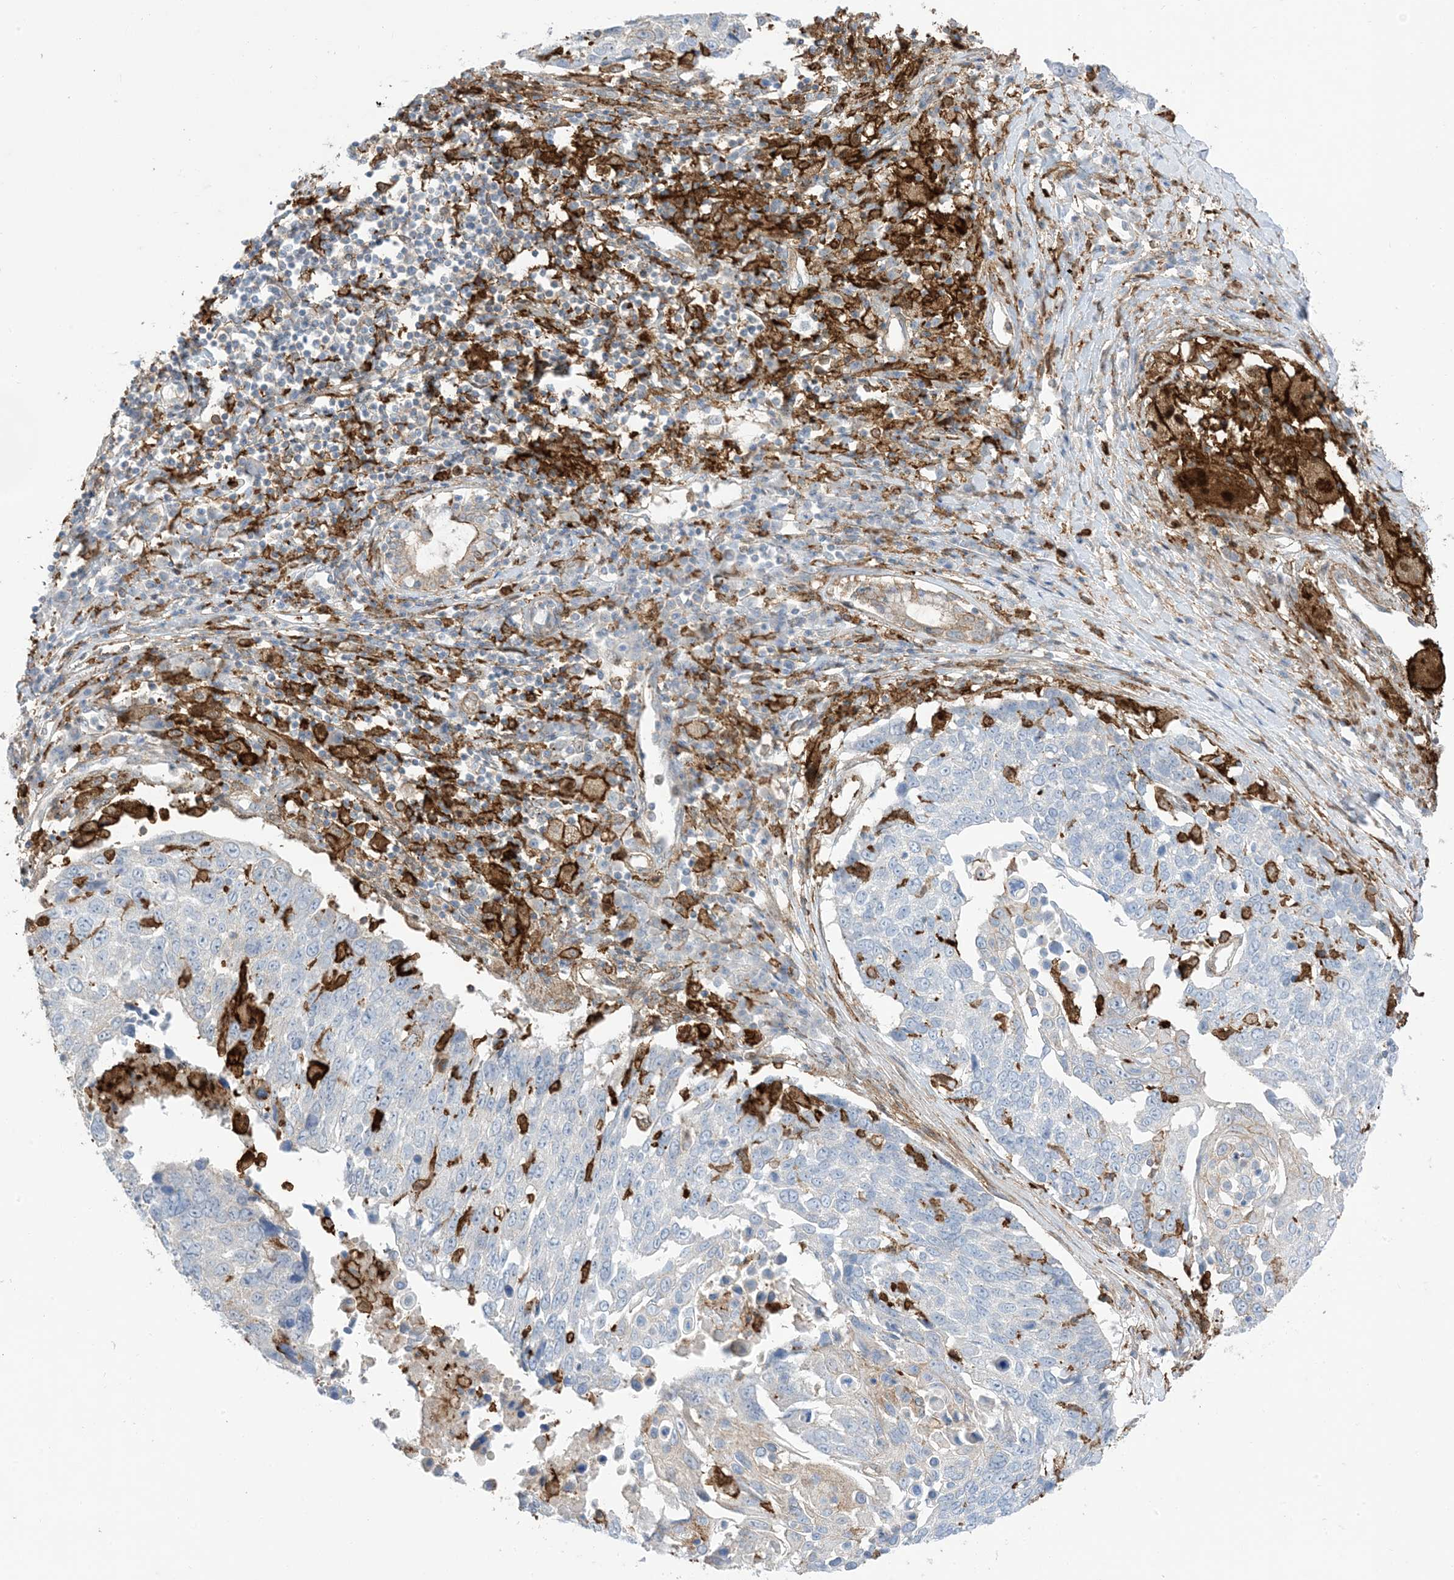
{"staining": {"intensity": "negative", "quantity": "none", "location": "none"}, "tissue": "lung cancer", "cell_type": "Tumor cells", "image_type": "cancer", "snomed": [{"axis": "morphology", "description": "Squamous cell carcinoma, NOS"}, {"axis": "topography", "description": "Lung"}], "caption": "An immunohistochemistry photomicrograph of lung cancer (squamous cell carcinoma) is shown. There is no staining in tumor cells of lung cancer (squamous cell carcinoma). The staining was performed using DAB to visualize the protein expression in brown, while the nuclei were stained in blue with hematoxylin (Magnification: 20x).", "gene": "GSN", "patient": {"sex": "male", "age": 66}}